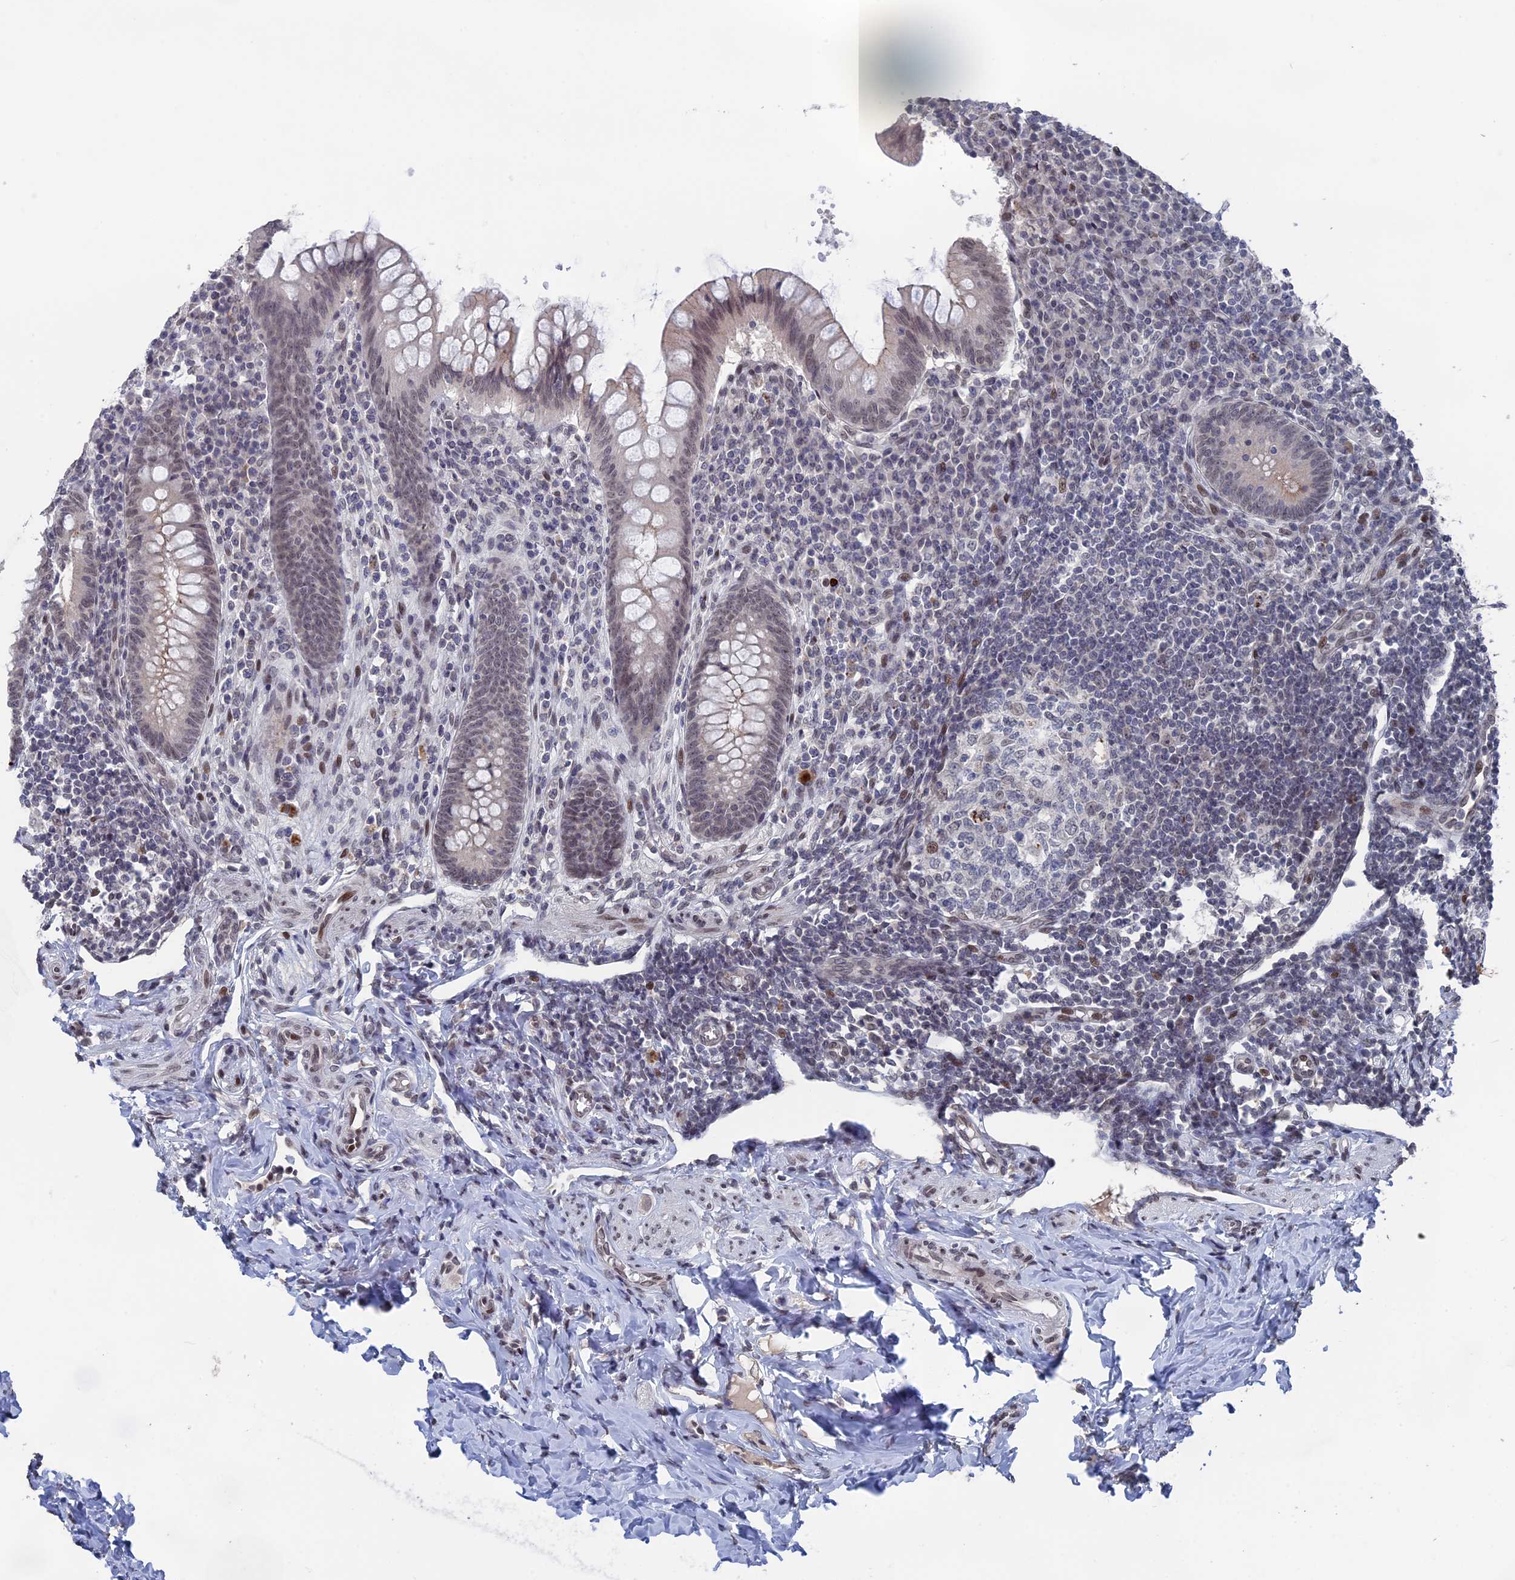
{"staining": {"intensity": "weak", "quantity": "<25%", "location": "nuclear"}, "tissue": "appendix", "cell_type": "Glandular cells", "image_type": "normal", "snomed": [{"axis": "morphology", "description": "Normal tissue, NOS"}, {"axis": "topography", "description": "Appendix"}], "caption": "Benign appendix was stained to show a protein in brown. There is no significant staining in glandular cells.", "gene": "NR2C2AP", "patient": {"sex": "female", "age": 33}}